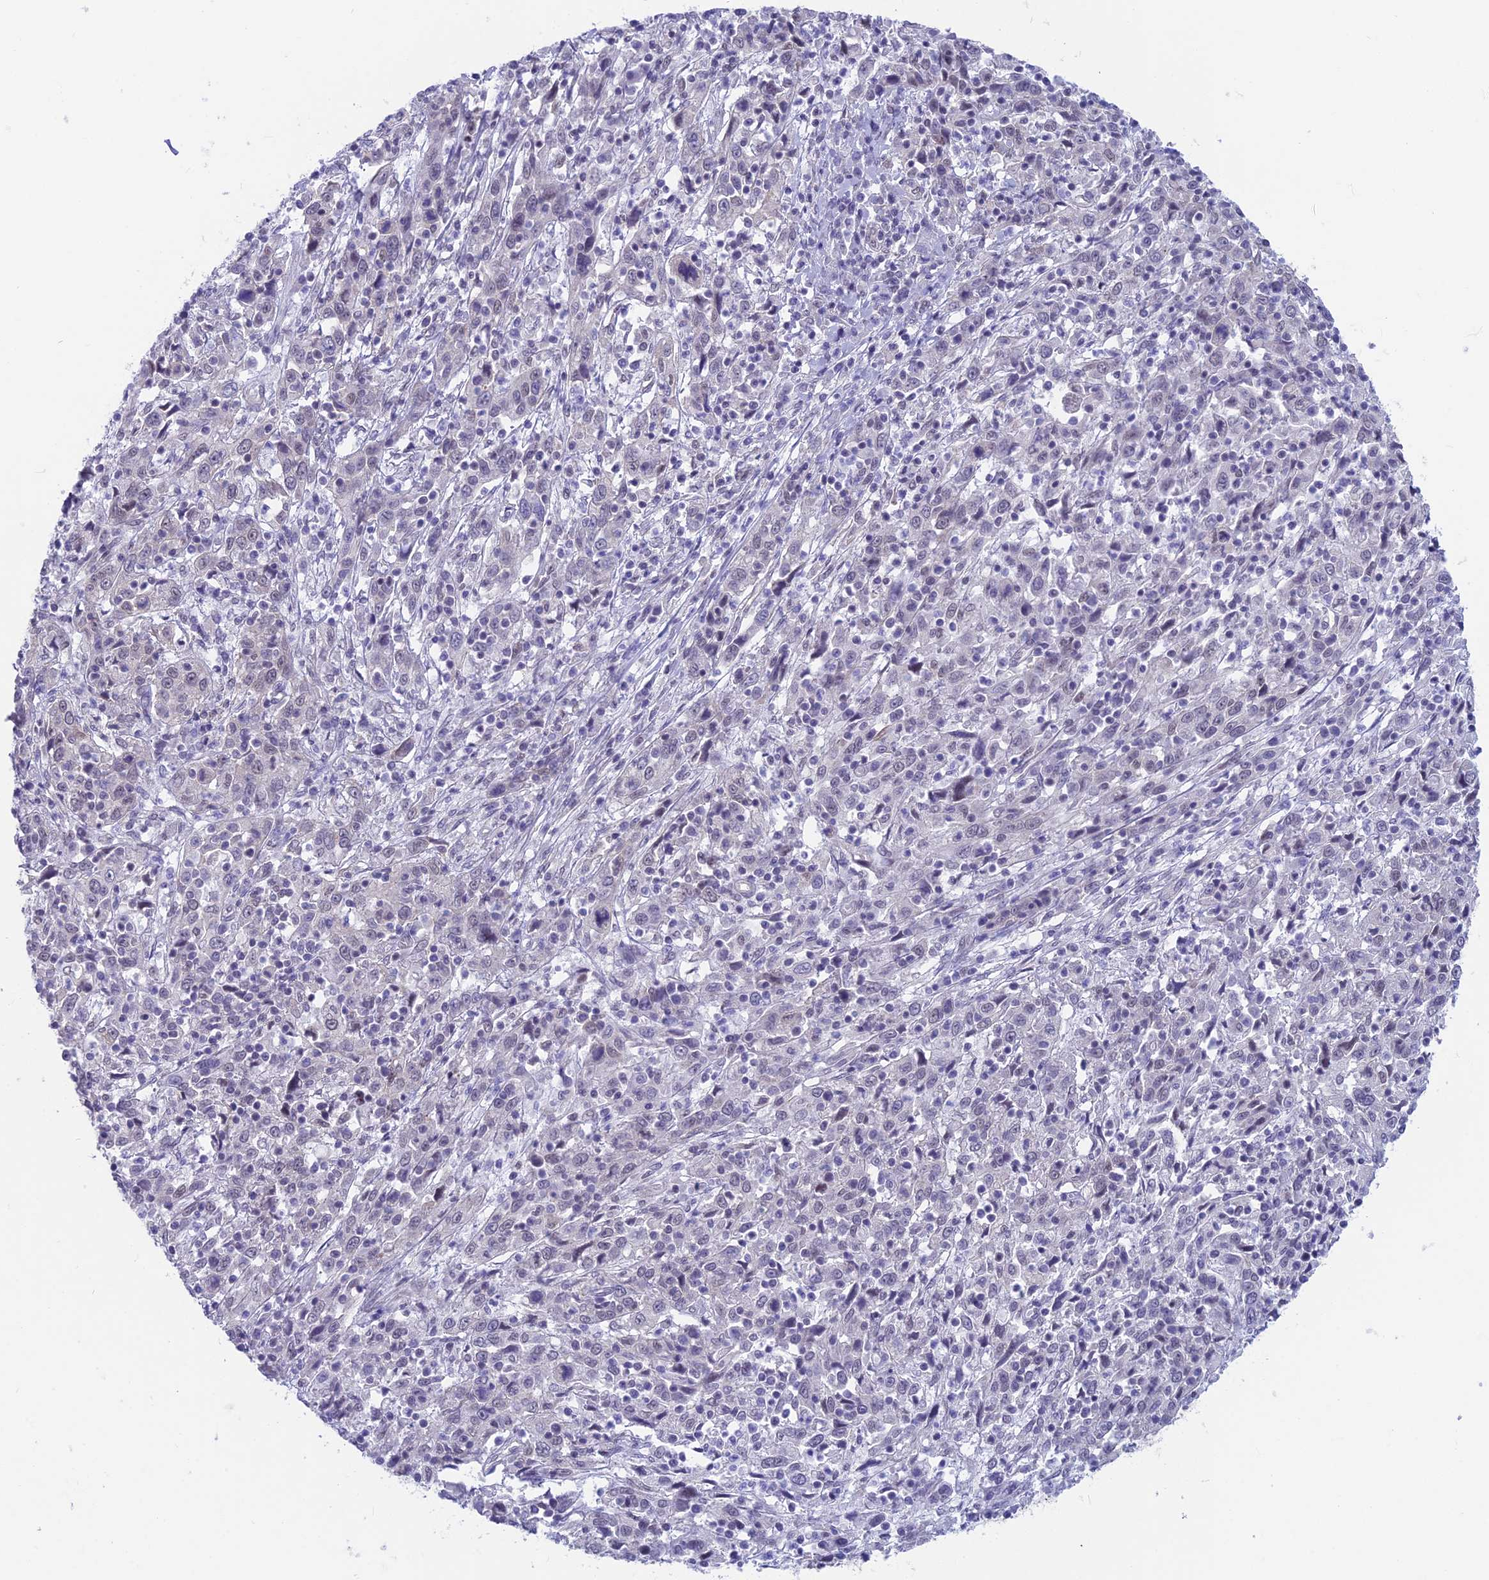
{"staining": {"intensity": "weak", "quantity": "25%-75%", "location": "nuclear"}, "tissue": "cervical cancer", "cell_type": "Tumor cells", "image_type": "cancer", "snomed": [{"axis": "morphology", "description": "Squamous cell carcinoma, NOS"}, {"axis": "topography", "description": "Cervix"}], "caption": "An image of human cervical cancer stained for a protein shows weak nuclear brown staining in tumor cells. Nuclei are stained in blue.", "gene": "SRSF5", "patient": {"sex": "female", "age": 46}}